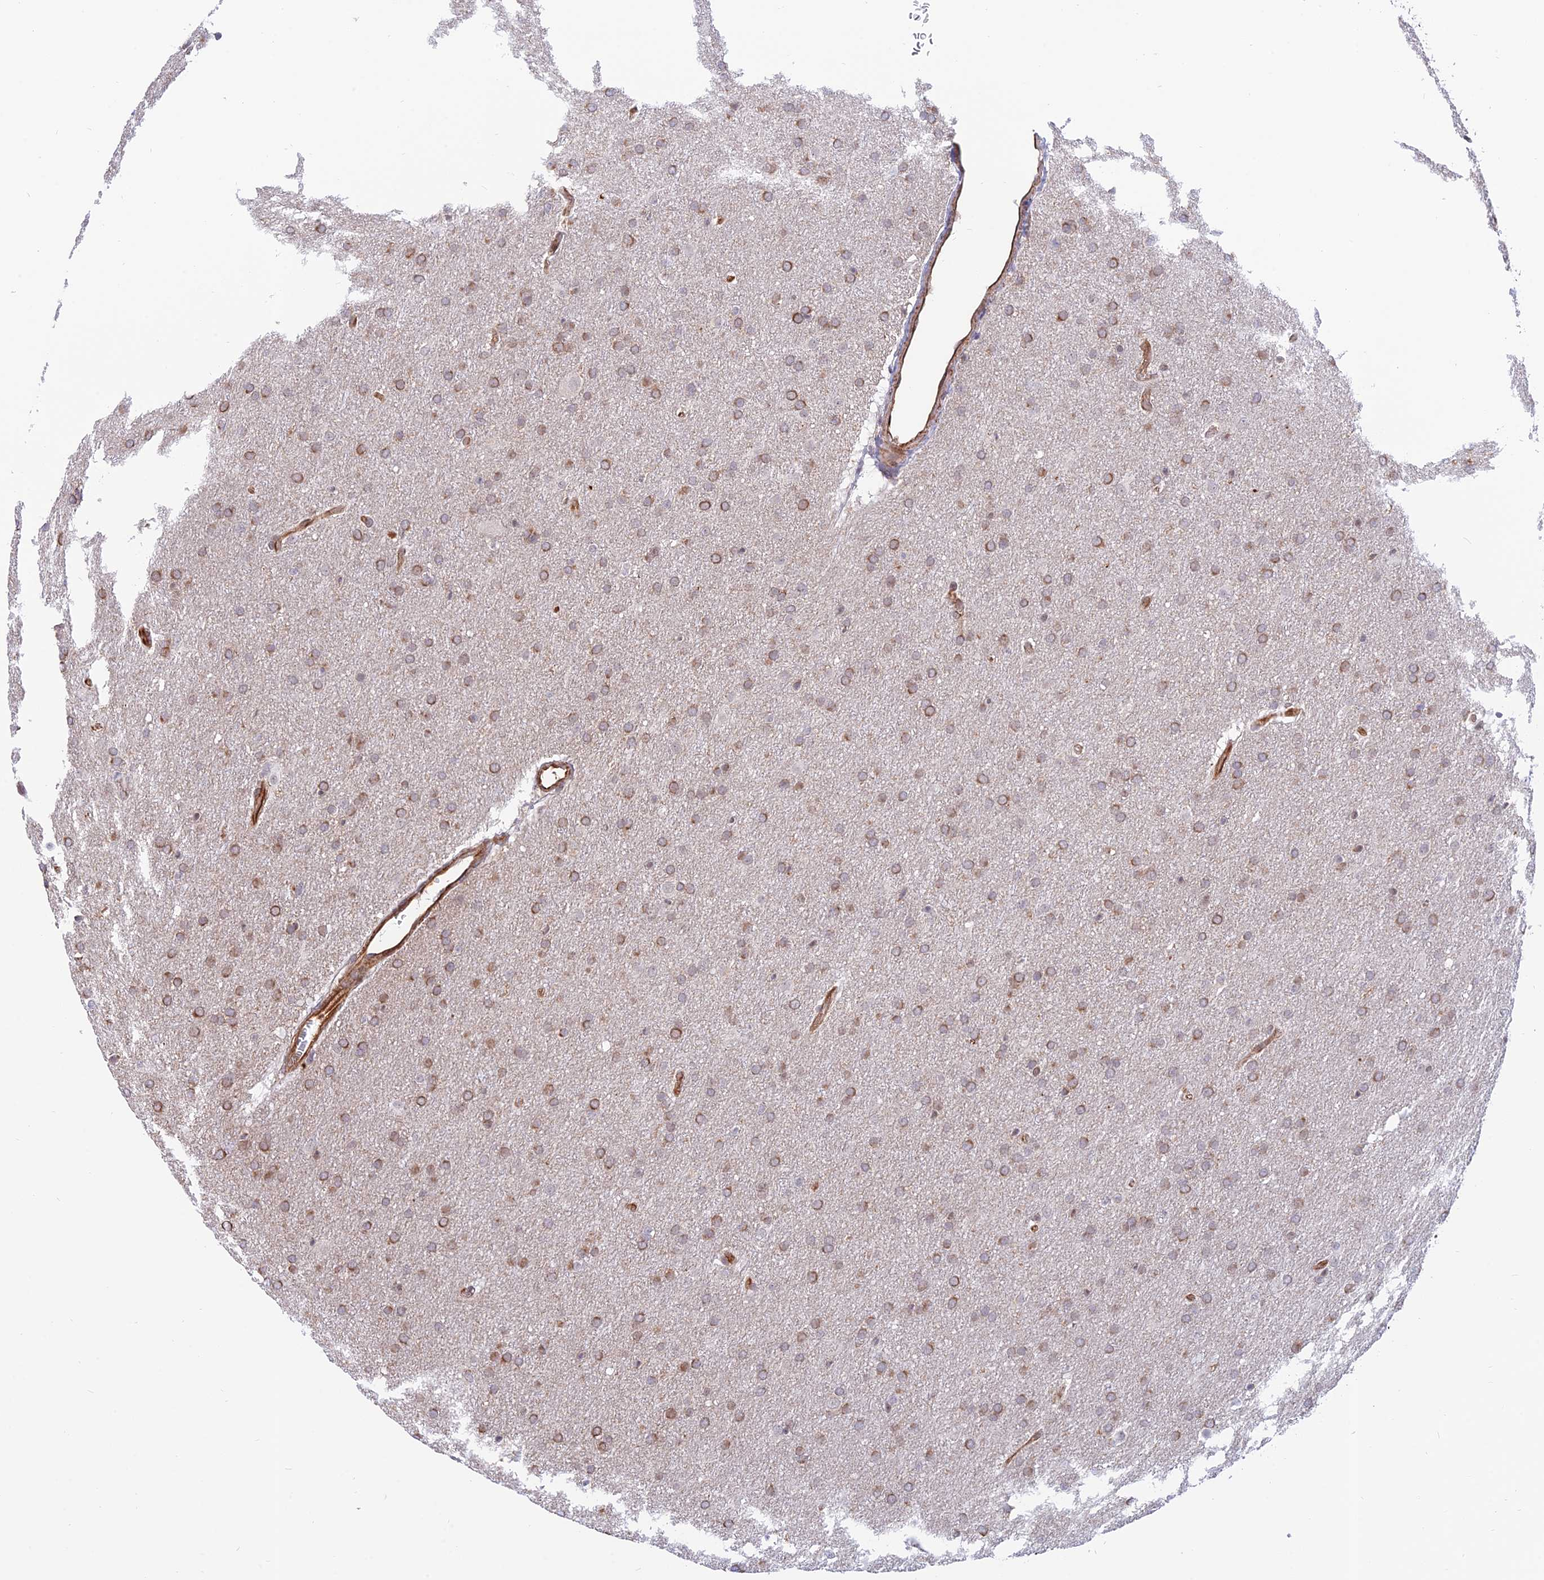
{"staining": {"intensity": "moderate", "quantity": ">75%", "location": "cytoplasmic/membranous"}, "tissue": "glioma", "cell_type": "Tumor cells", "image_type": "cancer", "snomed": [{"axis": "morphology", "description": "Glioma, malignant, Low grade"}, {"axis": "topography", "description": "Brain"}], "caption": "A histopathology image of glioma stained for a protein reveals moderate cytoplasmic/membranous brown staining in tumor cells. Immunohistochemistry stains the protein of interest in brown and the nuclei are stained blue.", "gene": "PAGR1", "patient": {"sex": "female", "age": 32}}